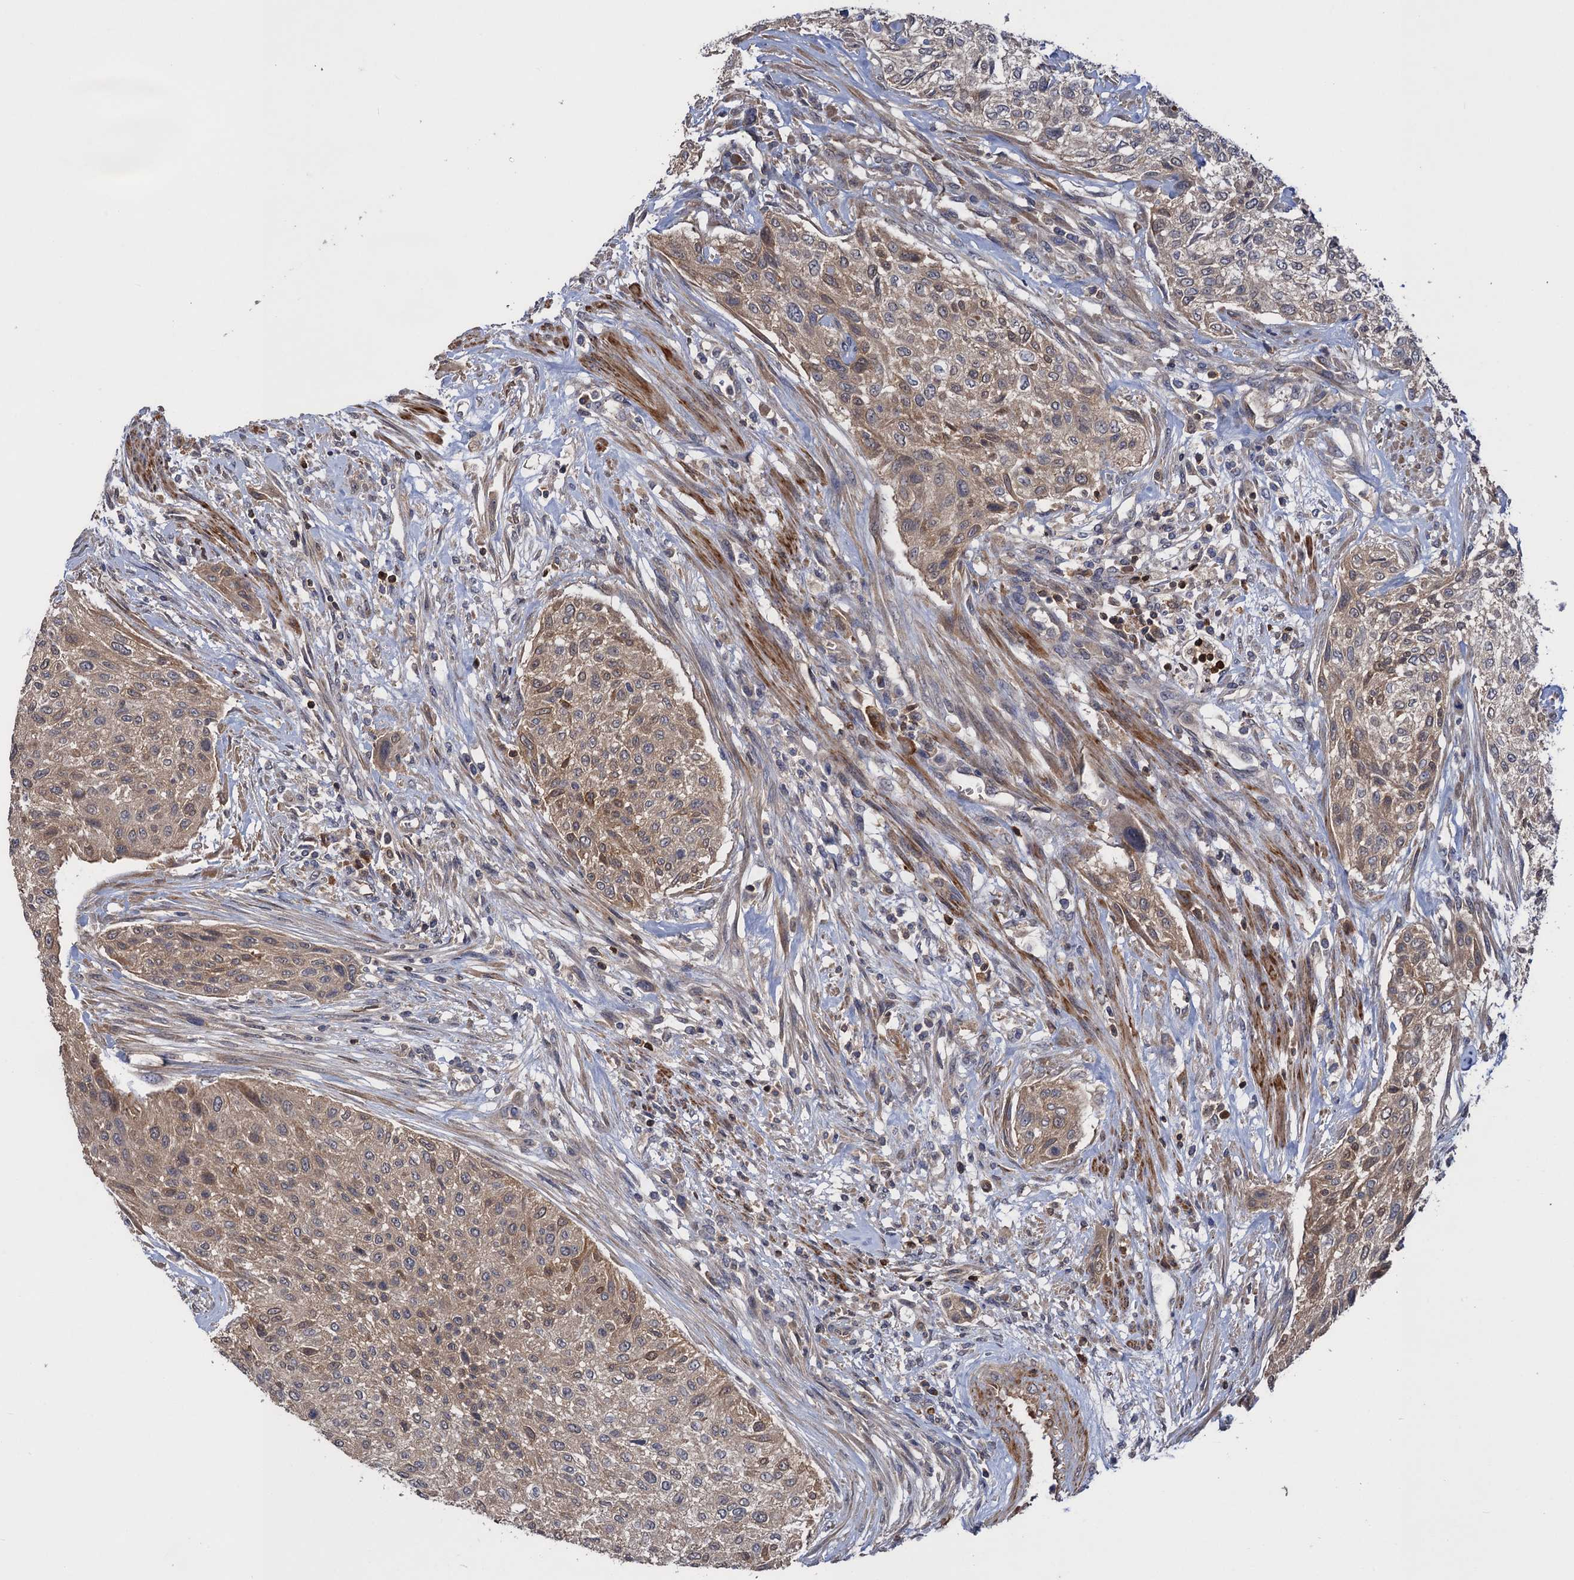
{"staining": {"intensity": "weak", "quantity": "25%-75%", "location": "cytoplasmic/membranous"}, "tissue": "urothelial cancer", "cell_type": "Tumor cells", "image_type": "cancer", "snomed": [{"axis": "morphology", "description": "Normal tissue, NOS"}, {"axis": "morphology", "description": "Urothelial carcinoma, NOS"}, {"axis": "topography", "description": "Urinary bladder"}, {"axis": "topography", "description": "Peripheral nerve tissue"}], "caption": "The image displays staining of urothelial cancer, revealing weak cytoplasmic/membranous protein staining (brown color) within tumor cells. (brown staining indicates protein expression, while blue staining denotes nuclei).", "gene": "DGKA", "patient": {"sex": "male", "age": 35}}